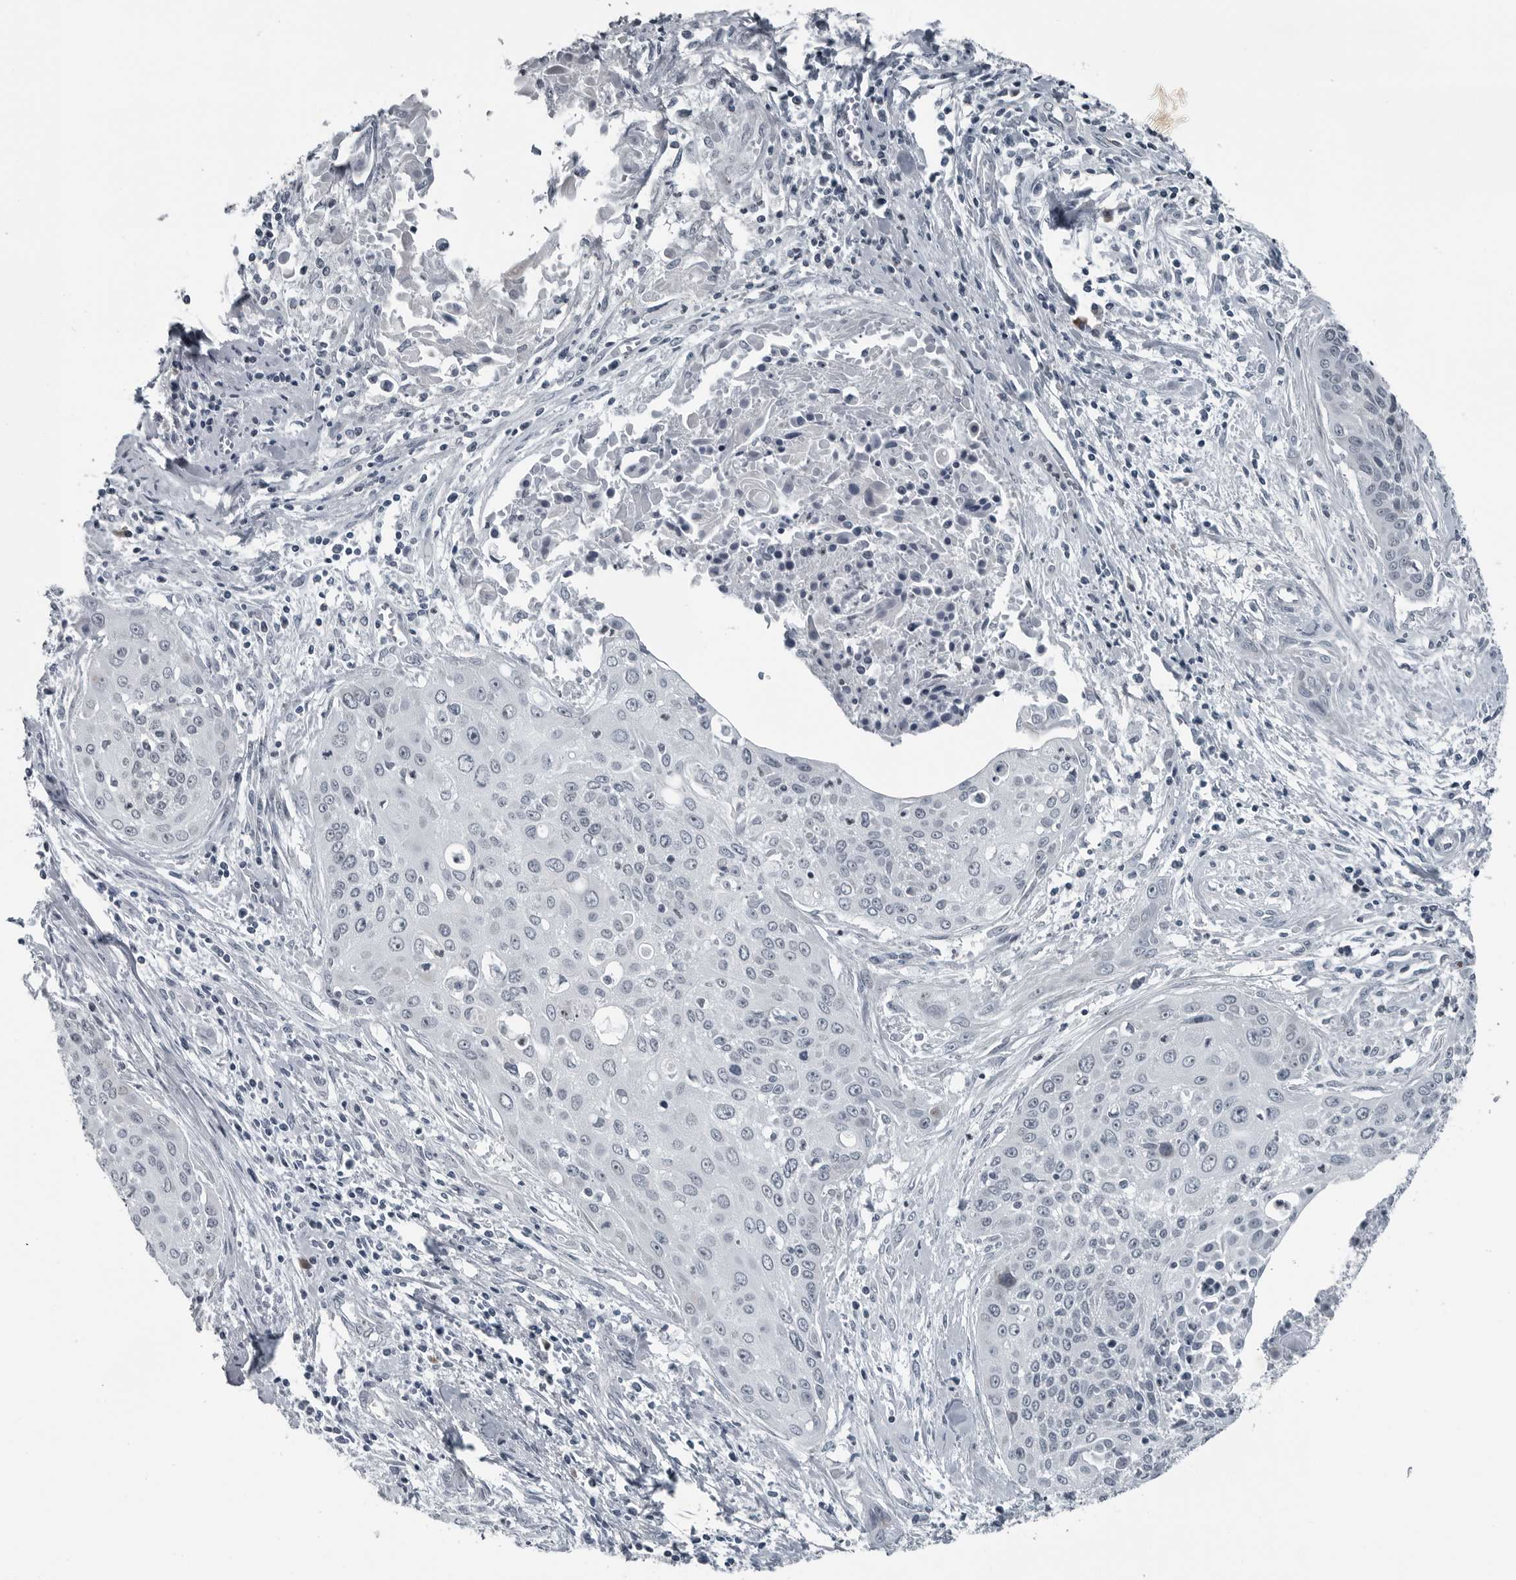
{"staining": {"intensity": "negative", "quantity": "none", "location": "none"}, "tissue": "cervical cancer", "cell_type": "Tumor cells", "image_type": "cancer", "snomed": [{"axis": "morphology", "description": "Squamous cell carcinoma, NOS"}, {"axis": "topography", "description": "Cervix"}], "caption": "Cervical squamous cell carcinoma was stained to show a protein in brown. There is no significant positivity in tumor cells.", "gene": "DNAAF11", "patient": {"sex": "female", "age": 55}}